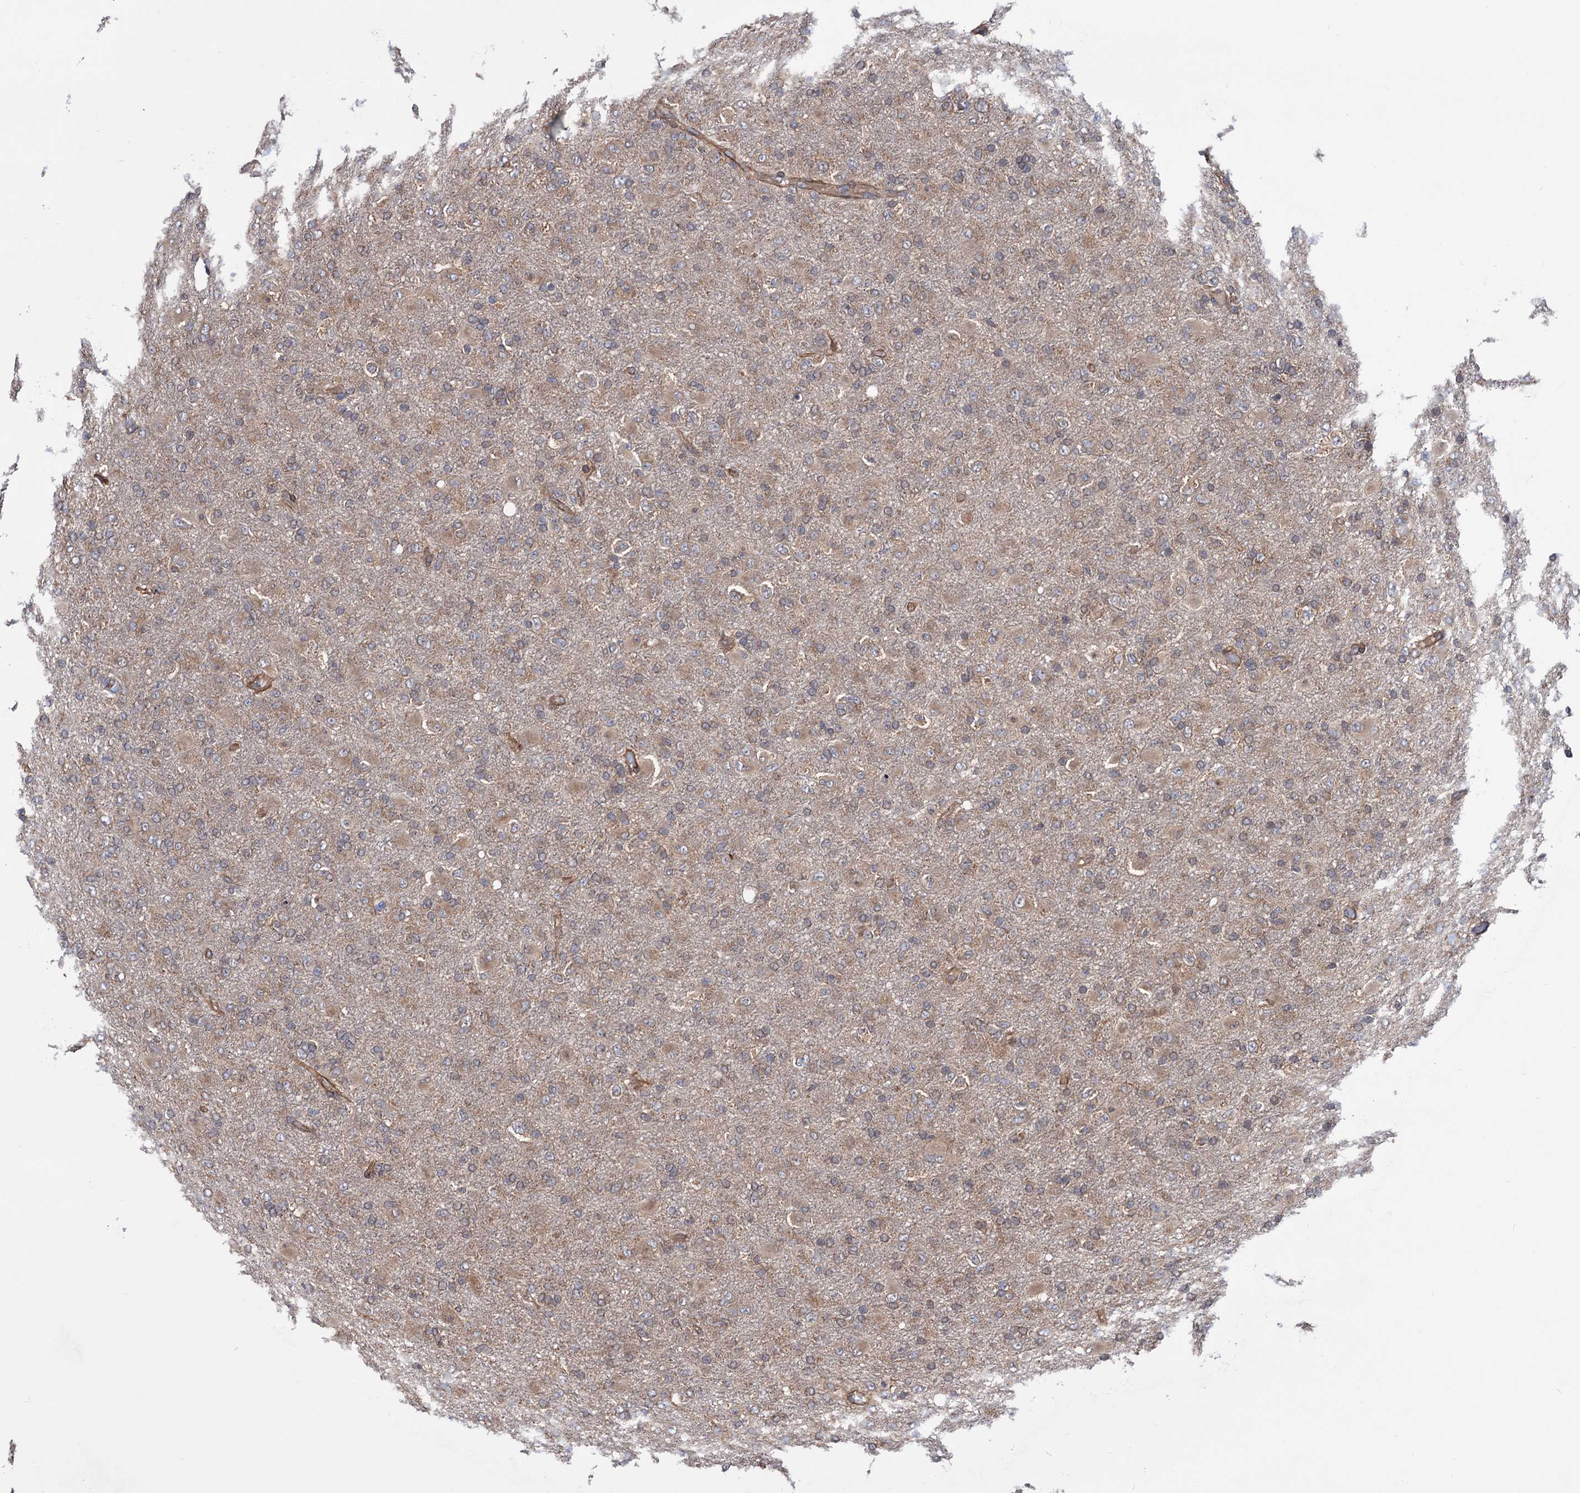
{"staining": {"intensity": "moderate", "quantity": ">75%", "location": "cytoplasmic/membranous"}, "tissue": "glioma", "cell_type": "Tumor cells", "image_type": "cancer", "snomed": [{"axis": "morphology", "description": "Glioma, malignant, Low grade"}, {"axis": "topography", "description": "Brain"}], "caption": "Malignant glioma (low-grade) stained with DAB (3,3'-diaminobenzidine) immunohistochemistry reveals medium levels of moderate cytoplasmic/membranous positivity in about >75% of tumor cells.", "gene": "FERMT2", "patient": {"sex": "male", "age": 65}}